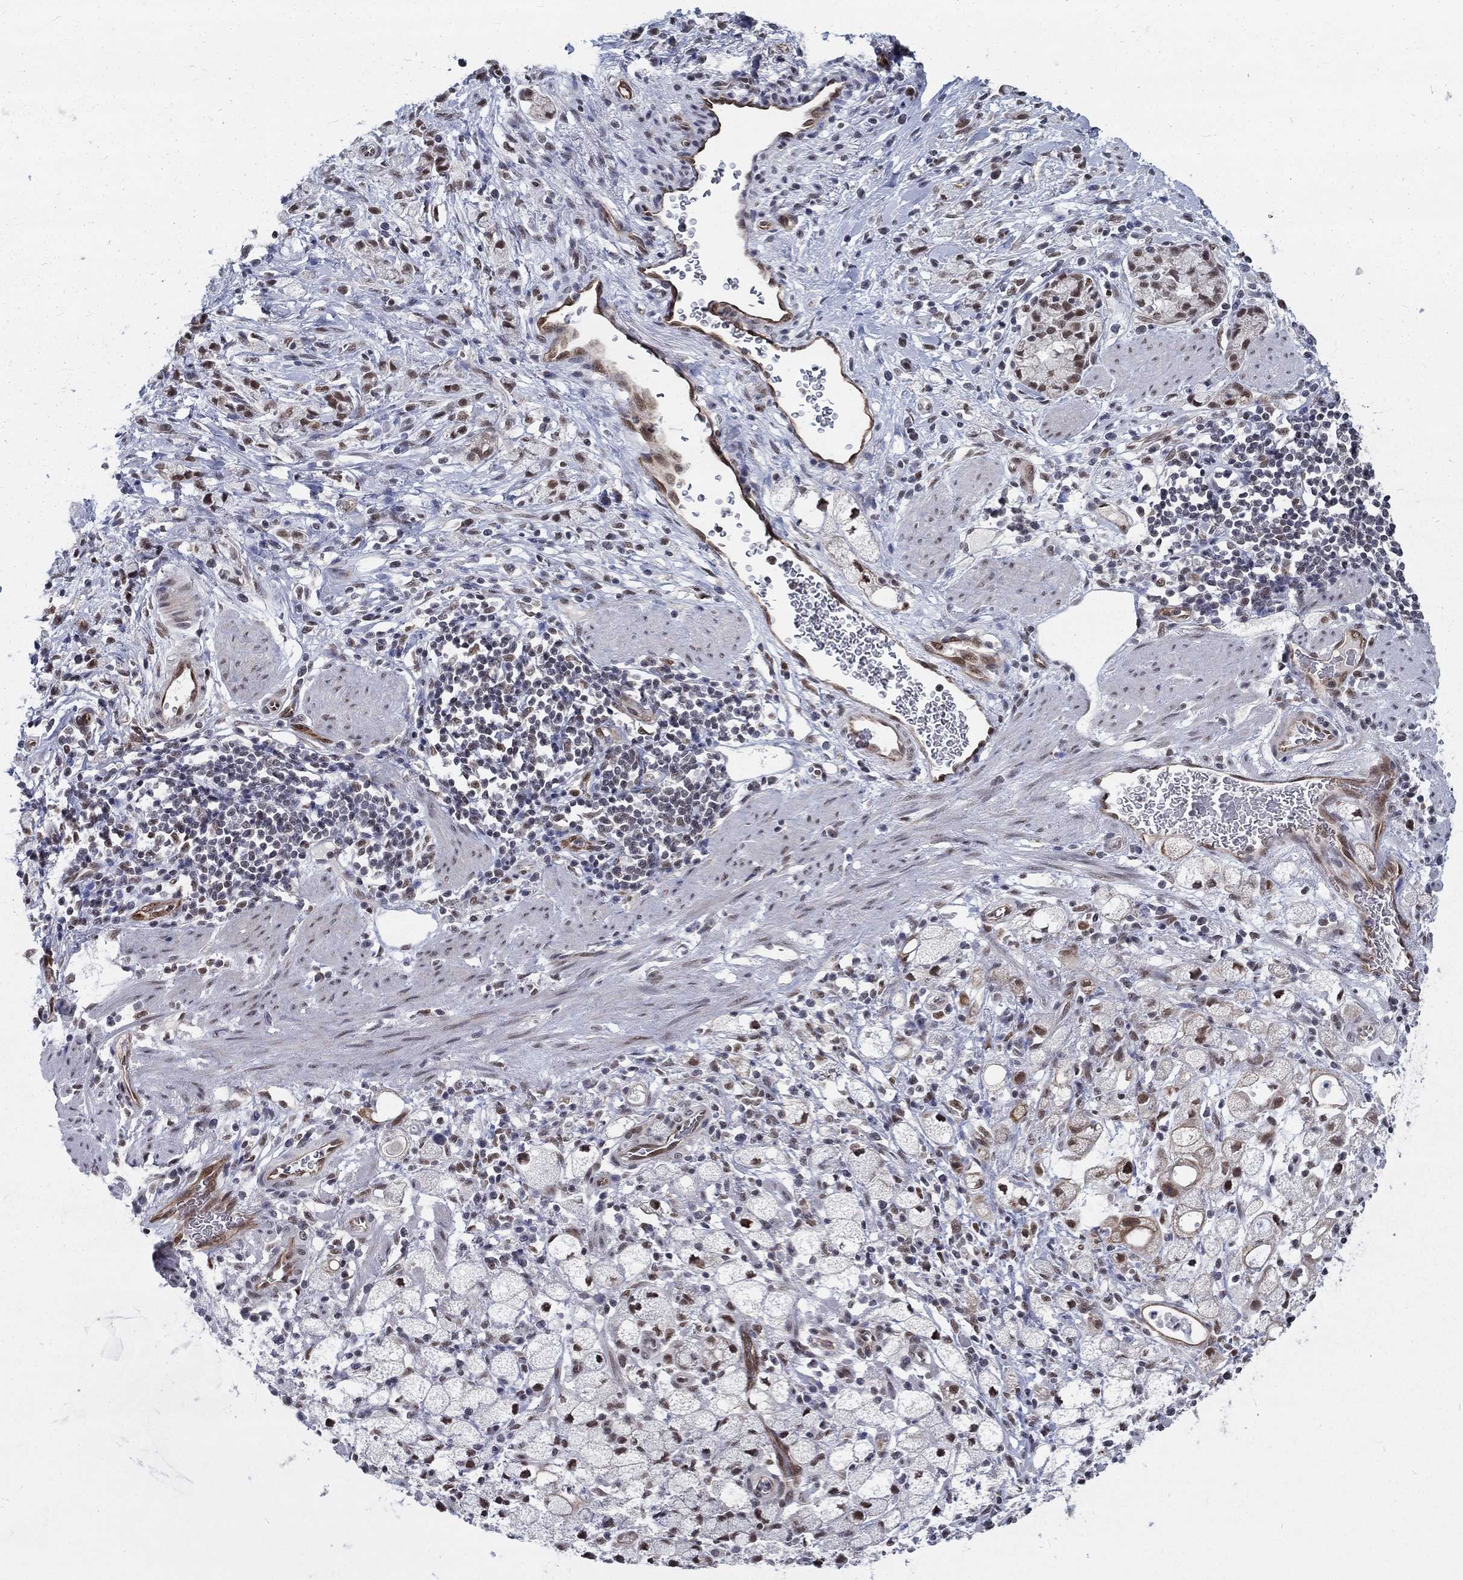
{"staining": {"intensity": "negative", "quantity": "none", "location": "none"}, "tissue": "stomach cancer", "cell_type": "Tumor cells", "image_type": "cancer", "snomed": [{"axis": "morphology", "description": "Adenocarcinoma, NOS"}, {"axis": "topography", "description": "Stomach"}], "caption": "Immunohistochemistry (IHC) image of neoplastic tissue: stomach cancer (adenocarcinoma) stained with DAB reveals no significant protein expression in tumor cells.", "gene": "ZBED1", "patient": {"sex": "male", "age": 58}}